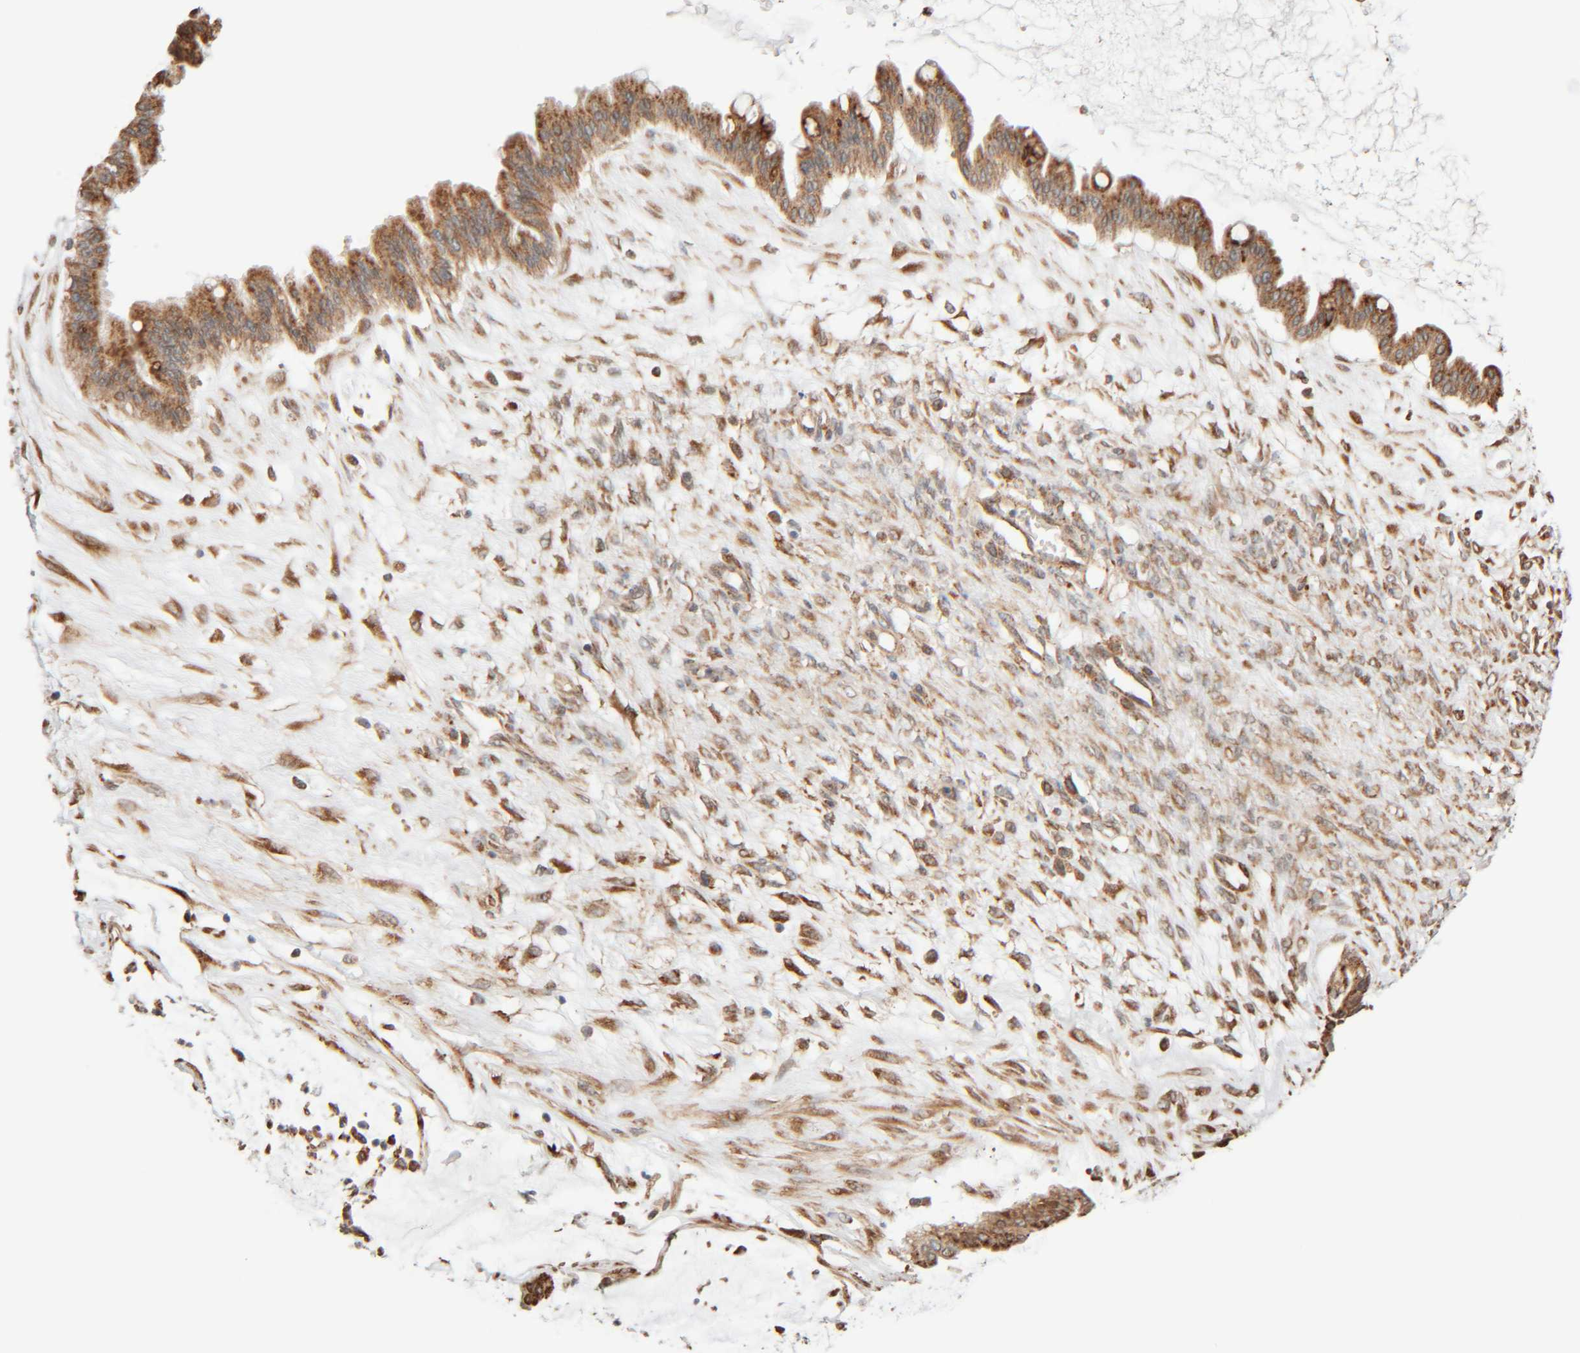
{"staining": {"intensity": "moderate", "quantity": ">75%", "location": "cytoplasmic/membranous"}, "tissue": "ovarian cancer", "cell_type": "Tumor cells", "image_type": "cancer", "snomed": [{"axis": "morphology", "description": "Cystadenocarcinoma, mucinous, NOS"}, {"axis": "topography", "description": "Ovary"}], "caption": "Immunohistochemistry (IHC) (DAB) staining of ovarian mucinous cystadenocarcinoma exhibits moderate cytoplasmic/membranous protein staining in approximately >75% of tumor cells. The staining was performed using DAB (3,3'-diaminobenzidine) to visualize the protein expression in brown, while the nuclei were stained in blue with hematoxylin (Magnification: 20x).", "gene": "INTS1", "patient": {"sex": "female", "age": 73}}